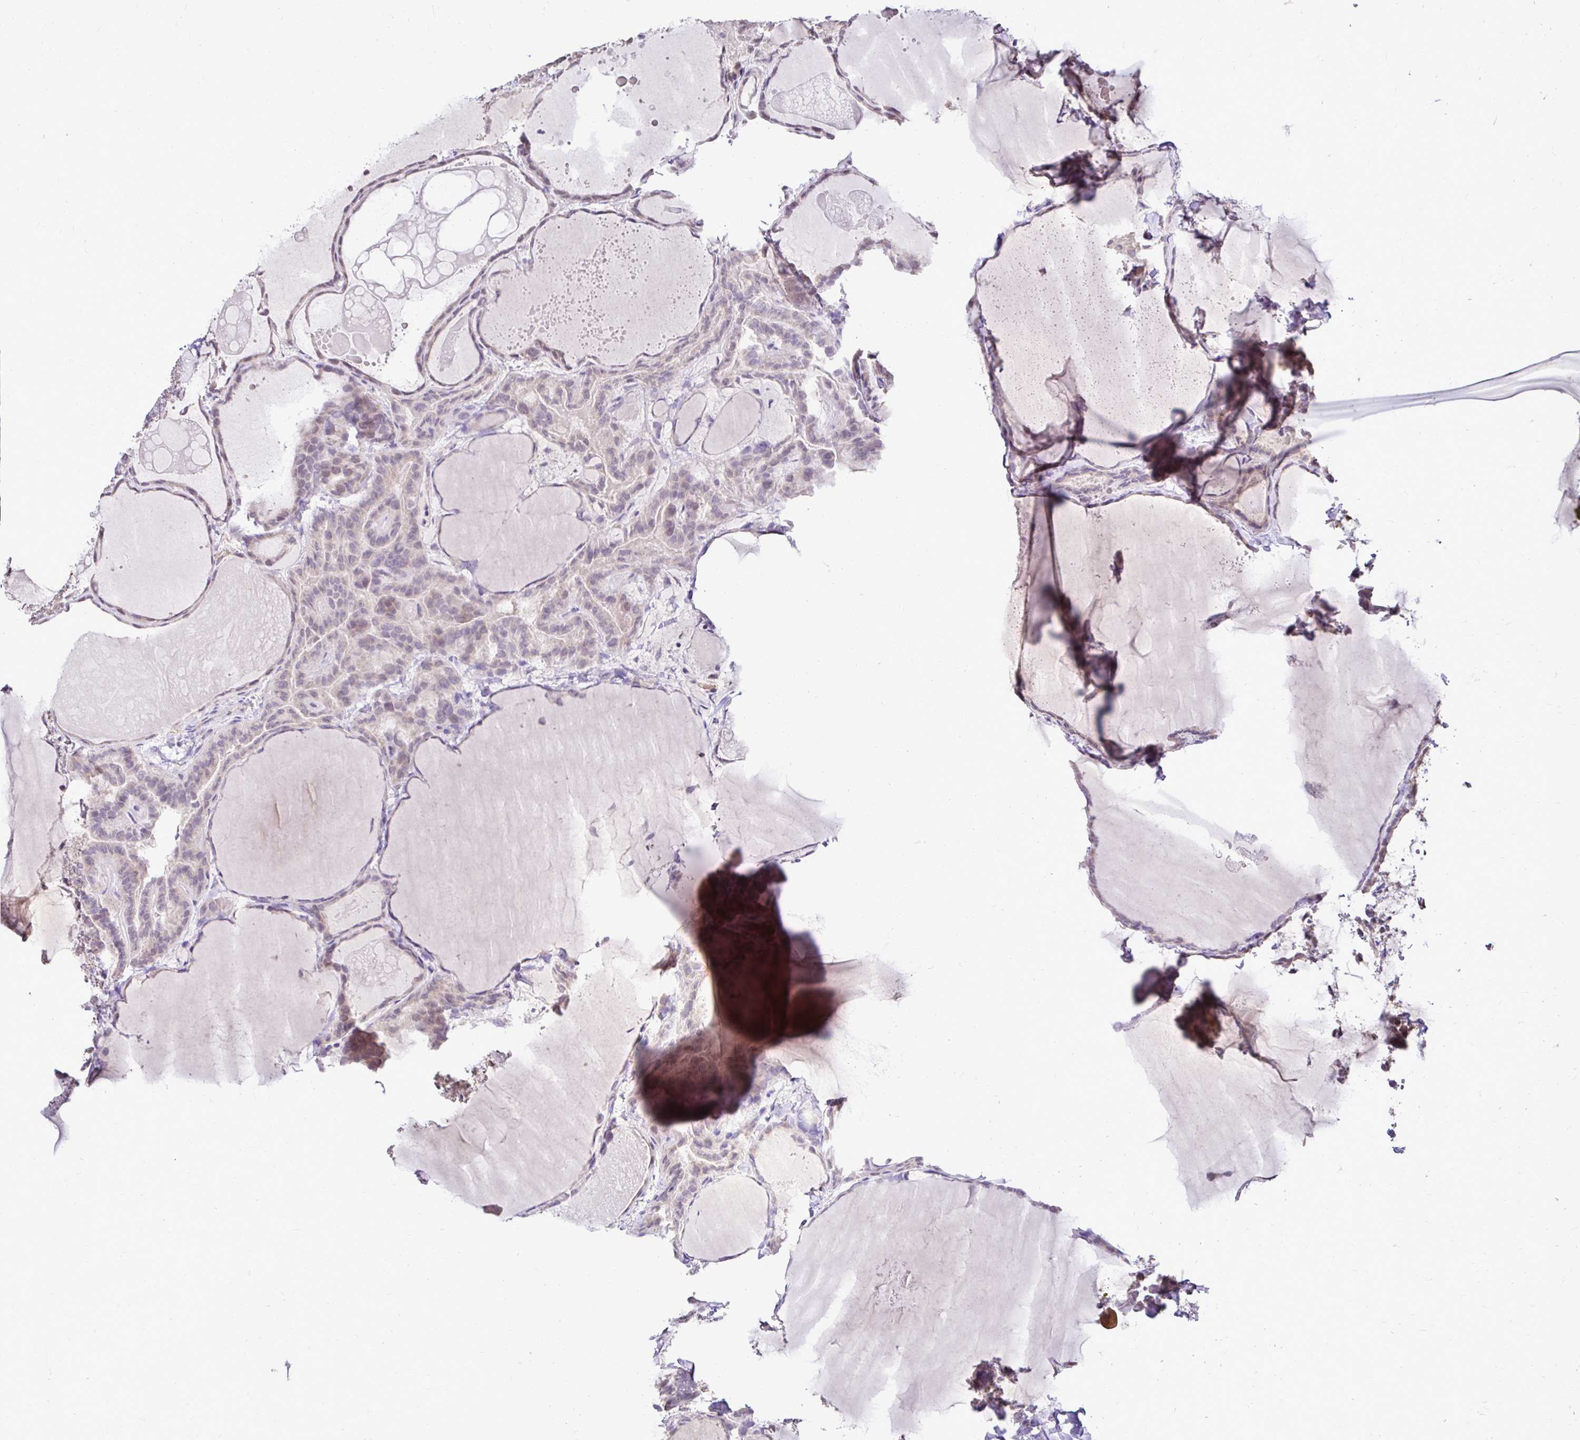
{"staining": {"intensity": "weak", "quantity": "25%-75%", "location": "cytoplasmic/membranous,nuclear"}, "tissue": "thyroid cancer", "cell_type": "Tumor cells", "image_type": "cancer", "snomed": [{"axis": "morphology", "description": "Papillary adenocarcinoma, NOS"}, {"axis": "topography", "description": "Thyroid gland"}], "caption": "Protein staining displays weak cytoplasmic/membranous and nuclear positivity in approximately 25%-75% of tumor cells in thyroid cancer (papillary adenocarcinoma).", "gene": "KIAA1210", "patient": {"sex": "female", "age": 46}}